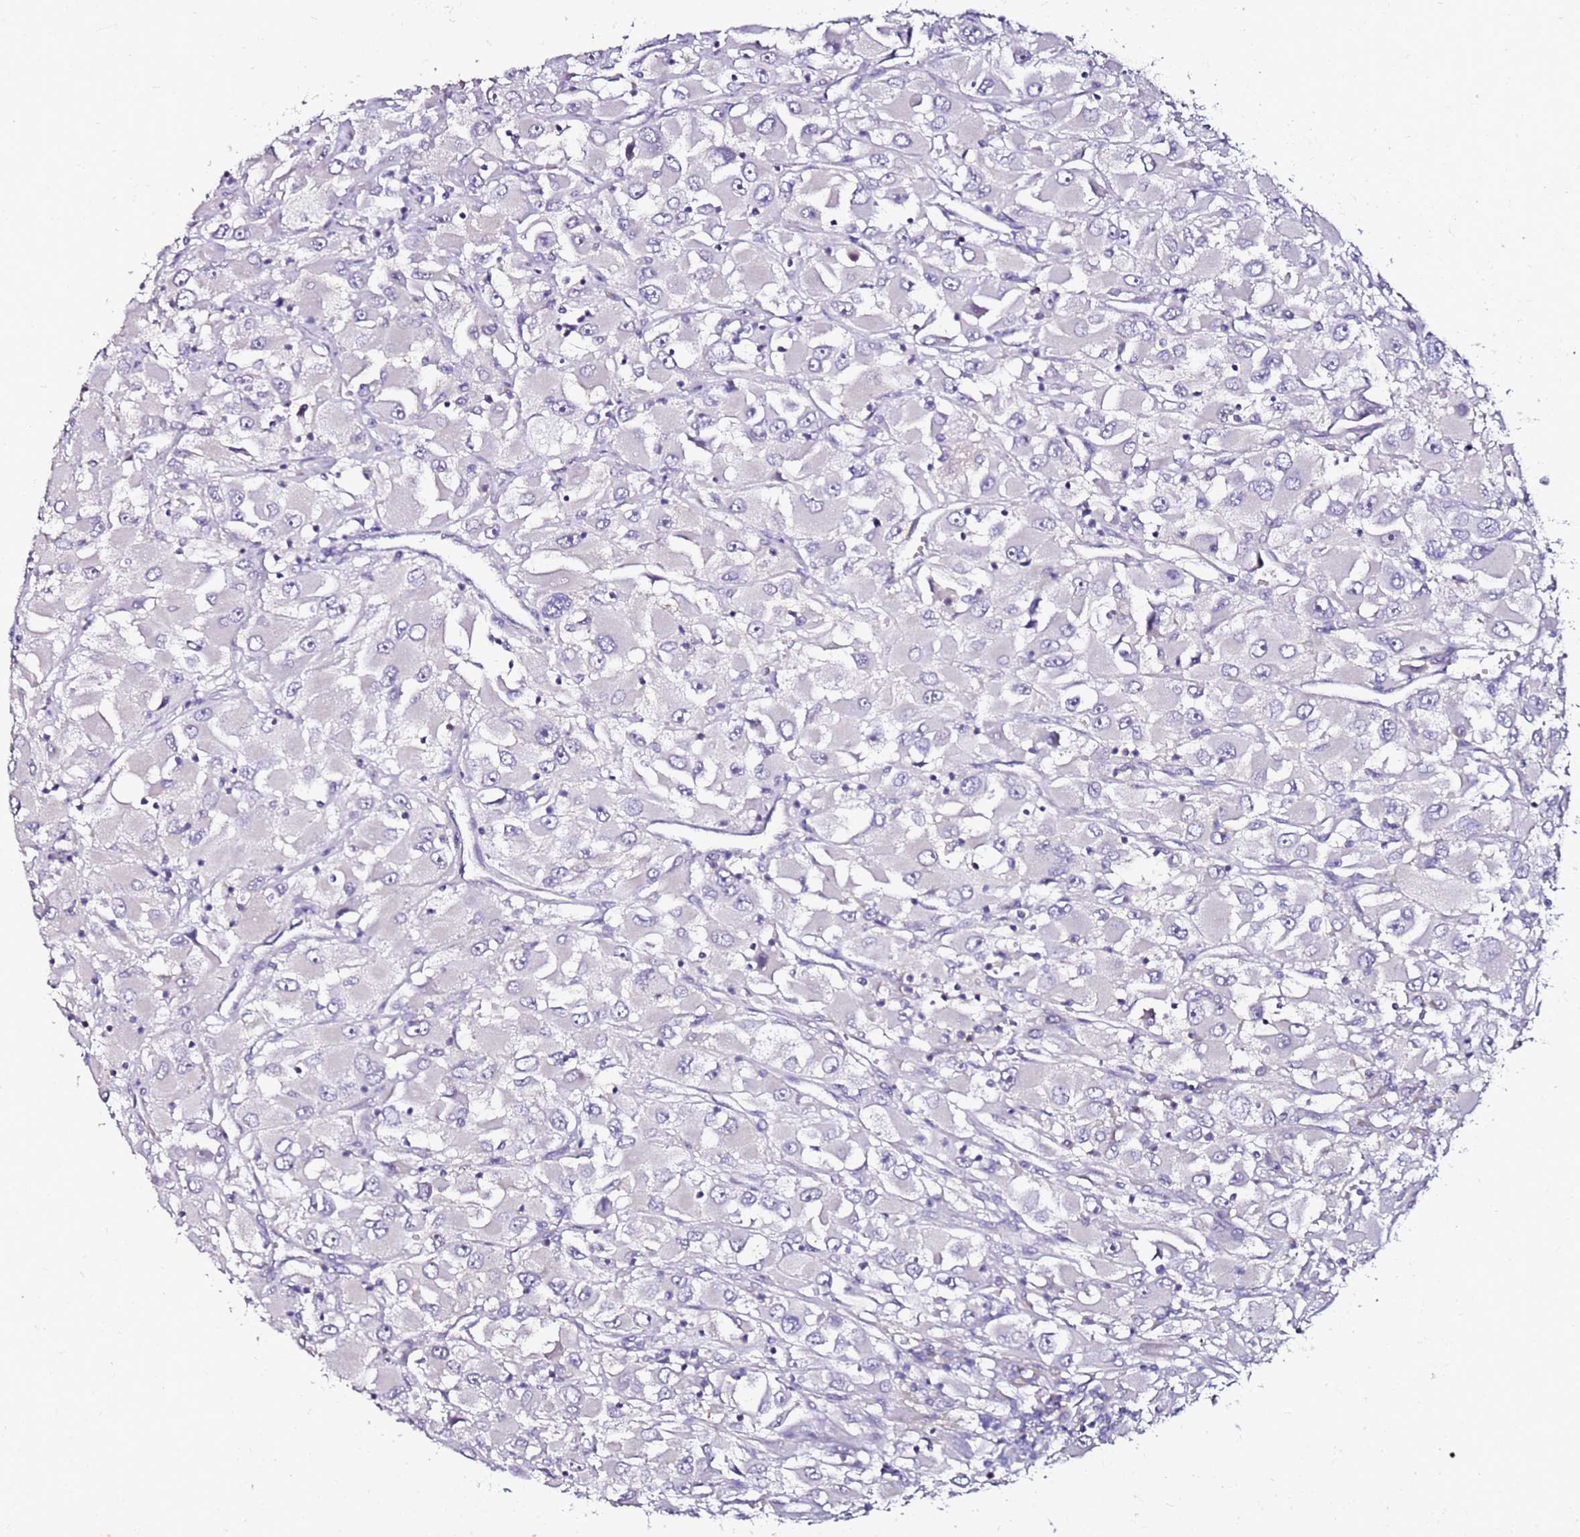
{"staining": {"intensity": "negative", "quantity": "none", "location": "none"}, "tissue": "renal cancer", "cell_type": "Tumor cells", "image_type": "cancer", "snomed": [{"axis": "morphology", "description": "Adenocarcinoma, NOS"}, {"axis": "topography", "description": "Kidney"}], "caption": "Immunohistochemistry (IHC) of renal adenocarcinoma reveals no positivity in tumor cells.", "gene": "SRRM5", "patient": {"sex": "female", "age": 52}}